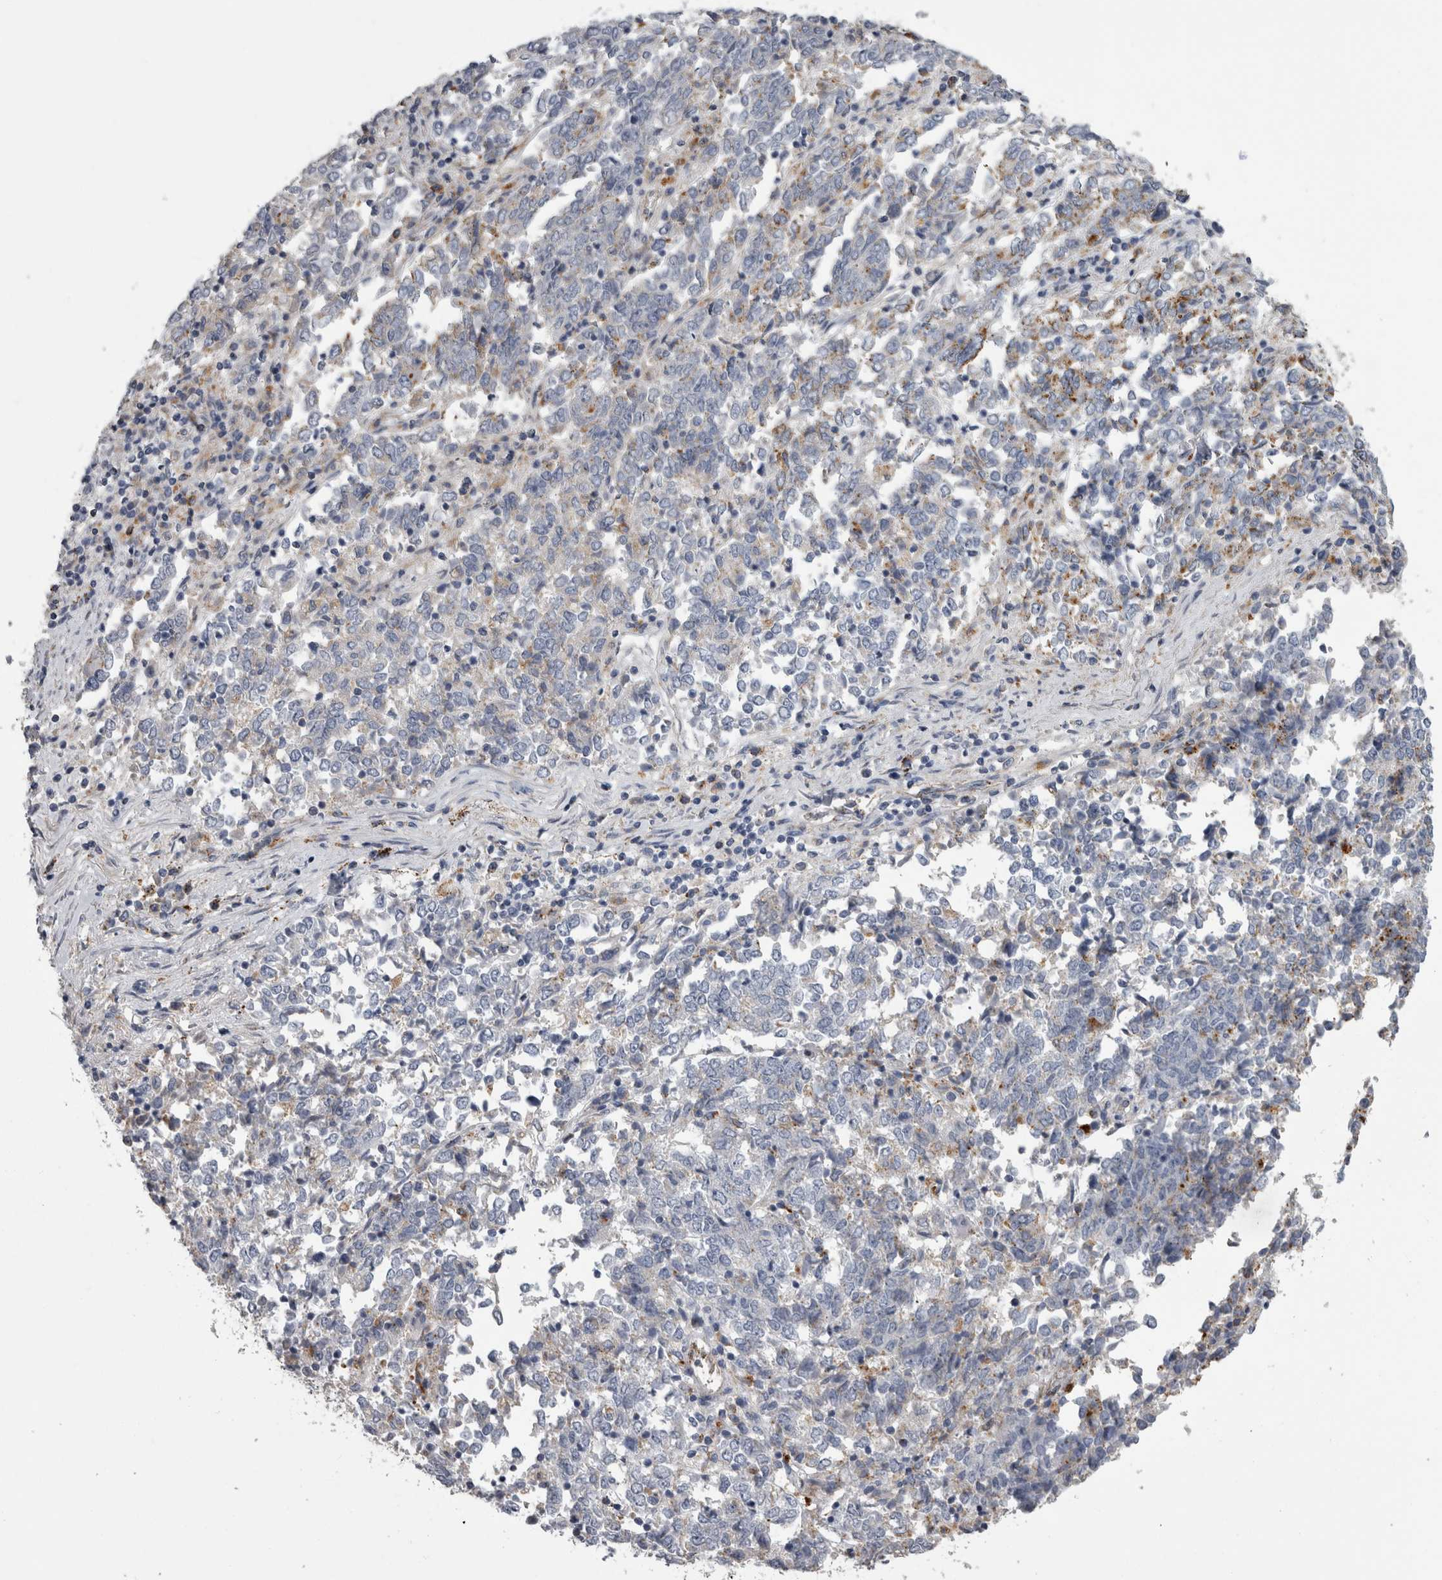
{"staining": {"intensity": "weak", "quantity": "<25%", "location": "cytoplasmic/membranous"}, "tissue": "endometrial cancer", "cell_type": "Tumor cells", "image_type": "cancer", "snomed": [{"axis": "morphology", "description": "Adenocarcinoma, NOS"}, {"axis": "topography", "description": "Endometrium"}], "caption": "A high-resolution histopathology image shows immunohistochemistry (IHC) staining of adenocarcinoma (endometrial), which displays no significant positivity in tumor cells.", "gene": "DPP7", "patient": {"sex": "female", "age": 80}}